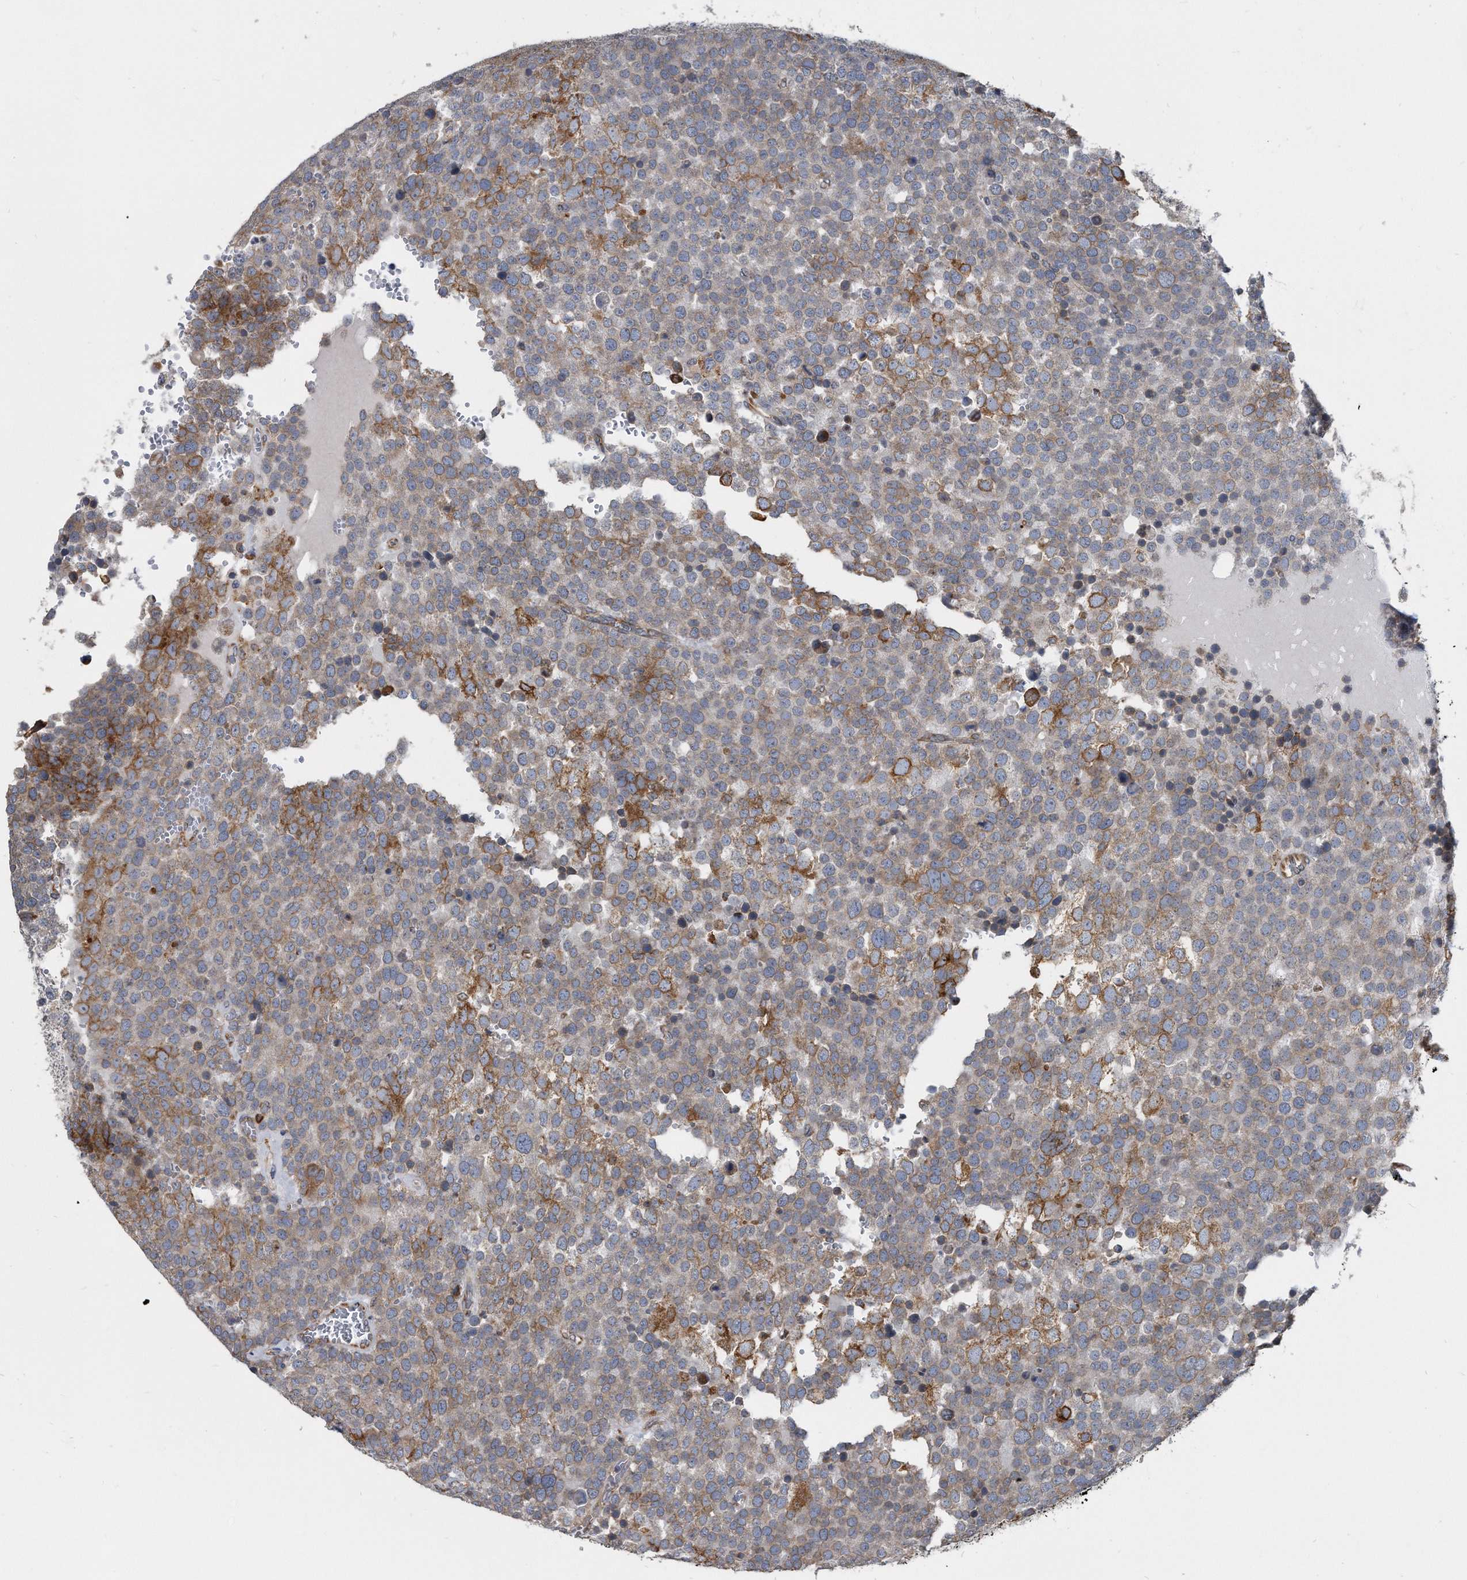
{"staining": {"intensity": "moderate", "quantity": "25%-75%", "location": "cytoplasmic/membranous"}, "tissue": "testis cancer", "cell_type": "Tumor cells", "image_type": "cancer", "snomed": [{"axis": "morphology", "description": "Seminoma, NOS"}, {"axis": "topography", "description": "Testis"}], "caption": "Moderate cytoplasmic/membranous staining is seen in about 25%-75% of tumor cells in testis cancer (seminoma). The staining was performed using DAB (3,3'-diaminobenzidine), with brown indicating positive protein expression. Nuclei are stained blue with hematoxylin.", "gene": "CCDC47", "patient": {"sex": "male", "age": 71}}